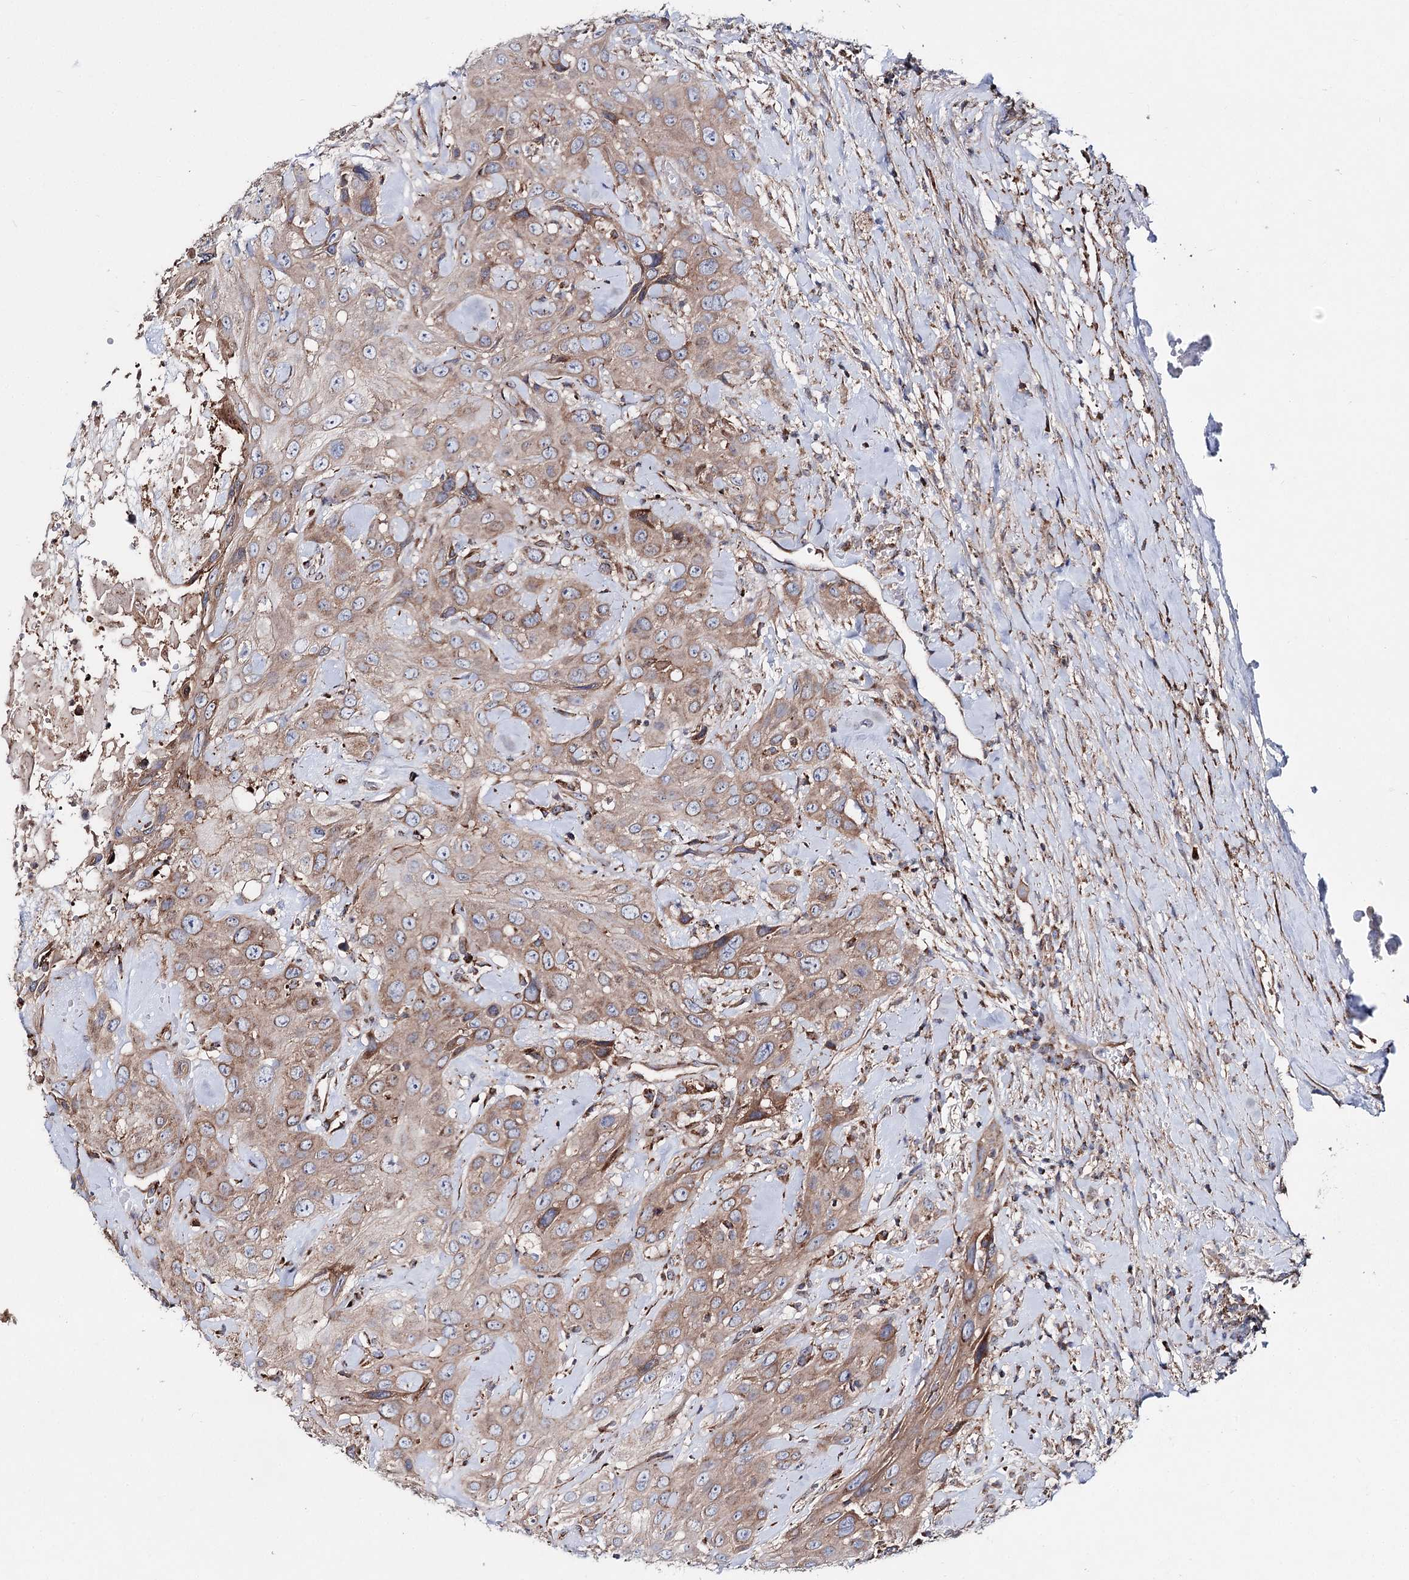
{"staining": {"intensity": "weak", "quantity": ">75%", "location": "cytoplasmic/membranous"}, "tissue": "head and neck cancer", "cell_type": "Tumor cells", "image_type": "cancer", "snomed": [{"axis": "morphology", "description": "Squamous cell carcinoma, NOS"}, {"axis": "topography", "description": "Head-Neck"}], "caption": "Tumor cells demonstrate weak cytoplasmic/membranous expression in approximately >75% of cells in head and neck cancer.", "gene": "MSANTD2", "patient": {"sex": "male", "age": 81}}